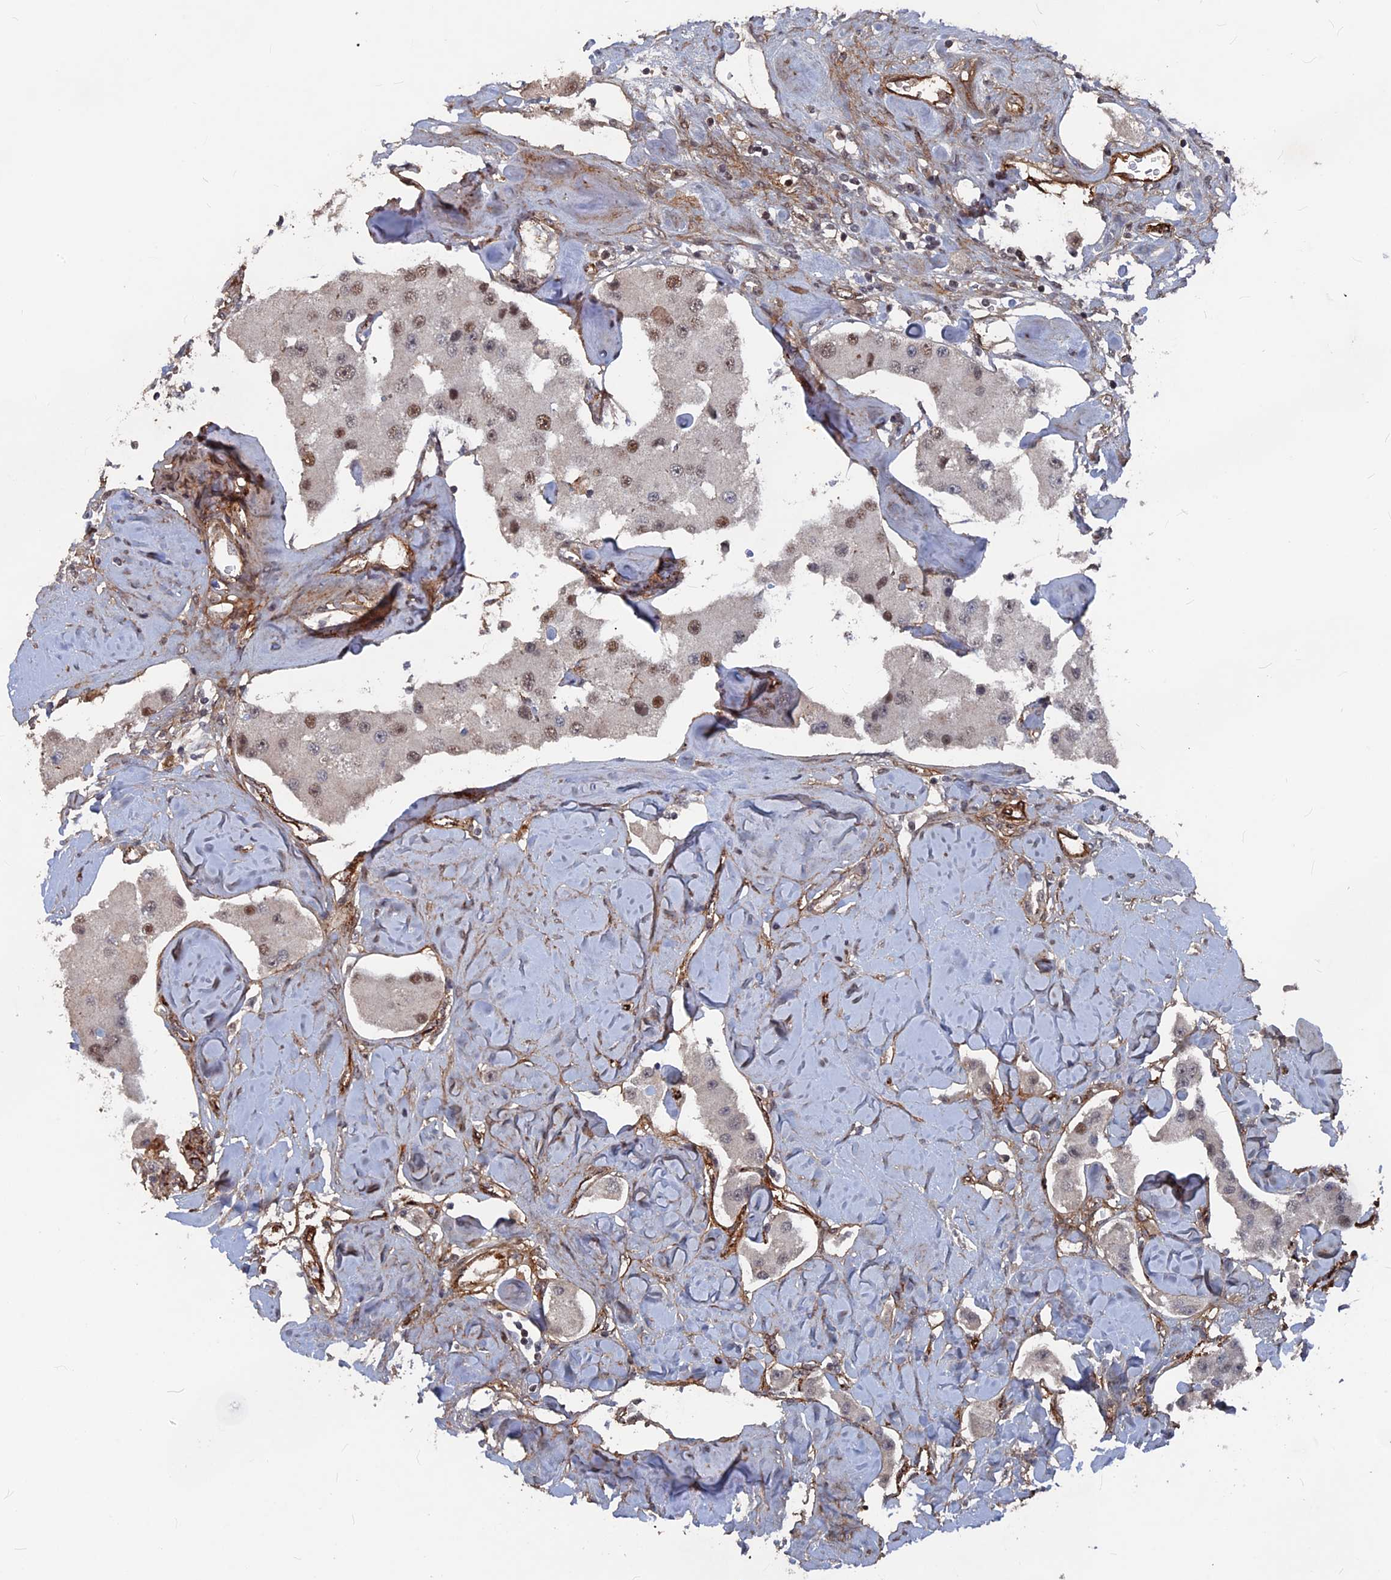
{"staining": {"intensity": "moderate", "quantity": "<25%", "location": "nuclear"}, "tissue": "carcinoid", "cell_type": "Tumor cells", "image_type": "cancer", "snomed": [{"axis": "morphology", "description": "Carcinoid, malignant, NOS"}, {"axis": "topography", "description": "Pancreas"}], "caption": "Immunohistochemistry histopathology image of human carcinoid (malignant) stained for a protein (brown), which shows low levels of moderate nuclear positivity in approximately <25% of tumor cells.", "gene": "SH3D21", "patient": {"sex": "male", "age": 41}}